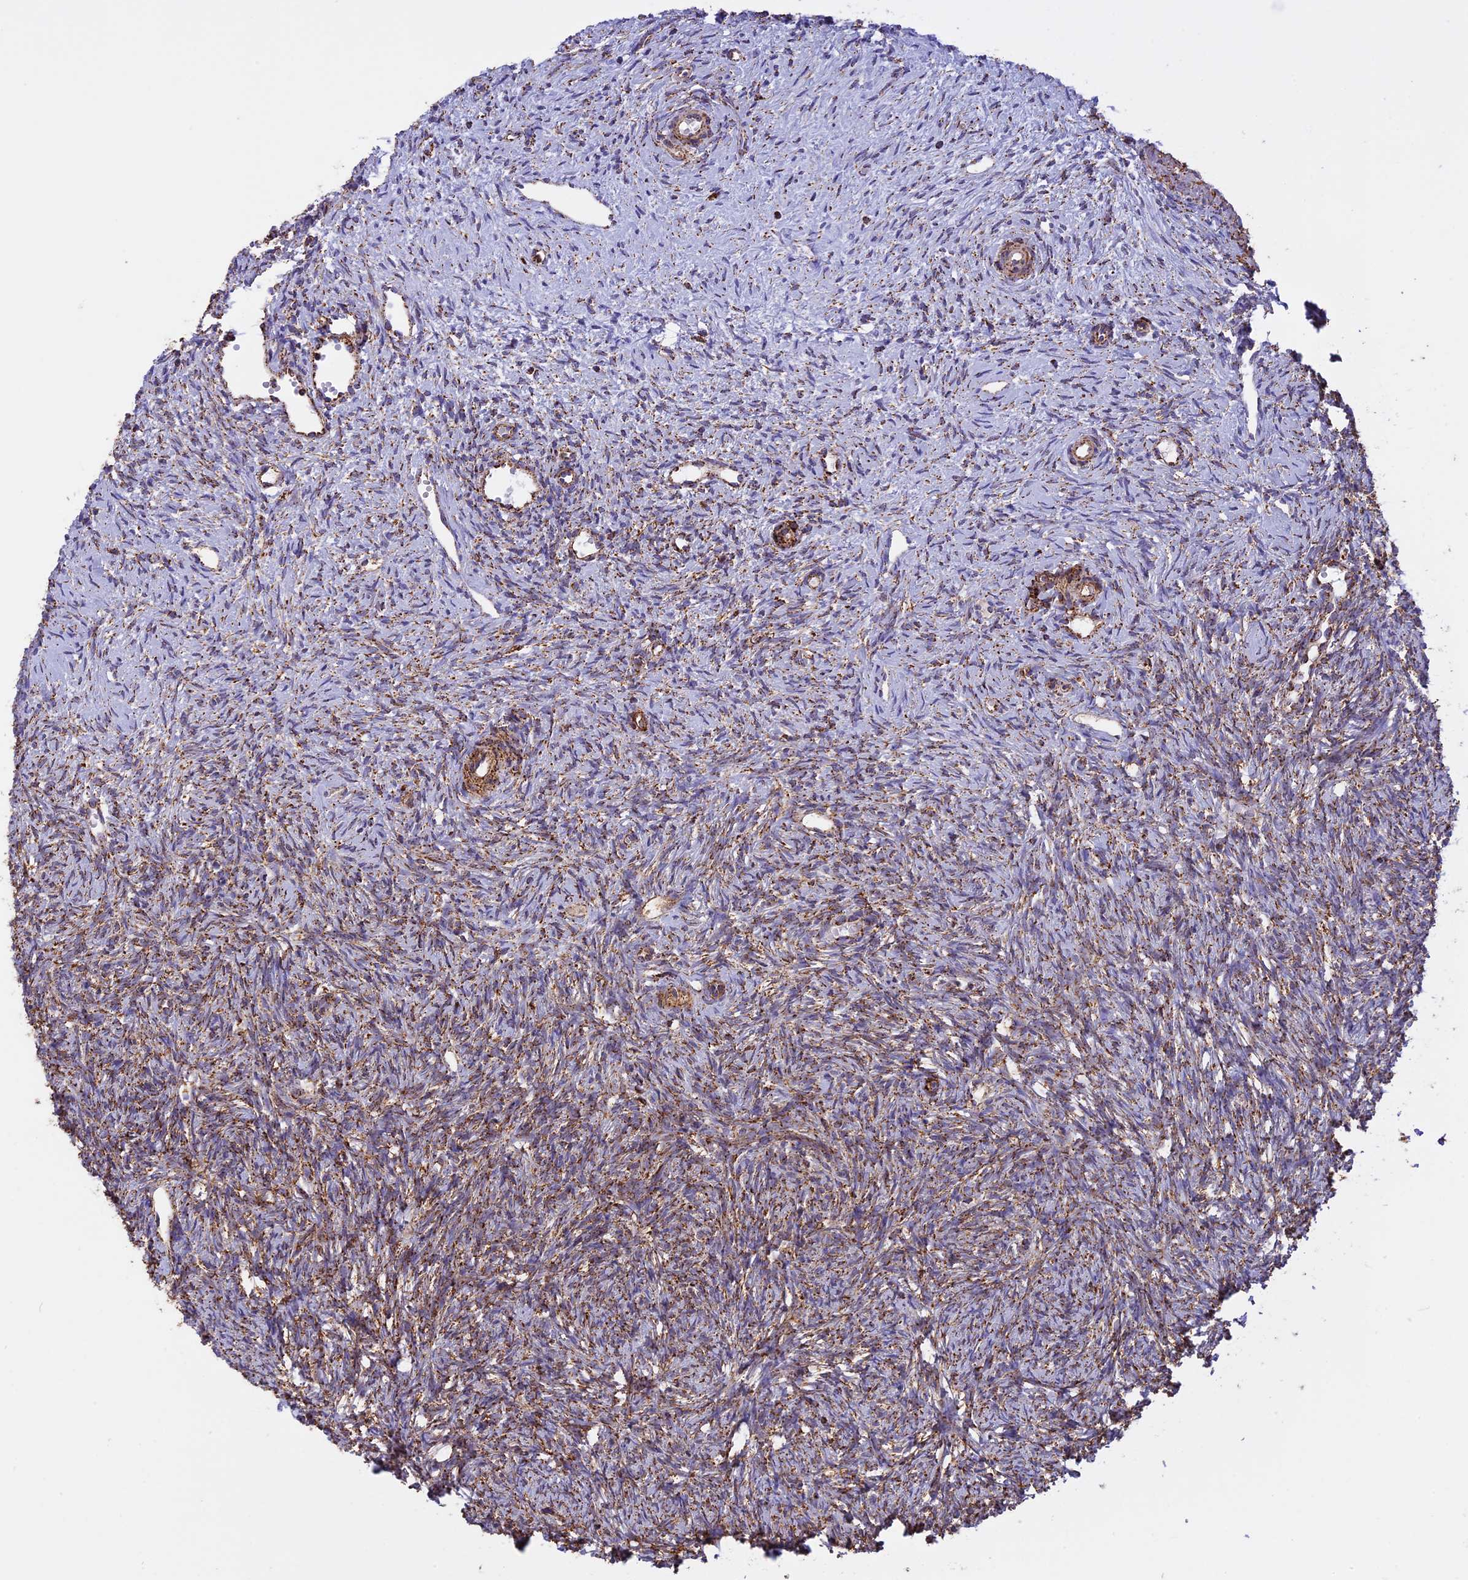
{"staining": {"intensity": "strong", "quantity": ">75%", "location": "cytoplasmic/membranous"}, "tissue": "ovary", "cell_type": "Follicle cells", "image_type": "normal", "snomed": [{"axis": "morphology", "description": "Normal tissue, NOS"}, {"axis": "topography", "description": "Ovary"}], "caption": "Brown immunohistochemical staining in unremarkable human ovary demonstrates strong cytoplasmic/membranous positivity in approximately >75% of follicle cells. Nuclei are stained in blue.", "gene": "KCNG1", "patient": {"sex": "female", "age": 51}}